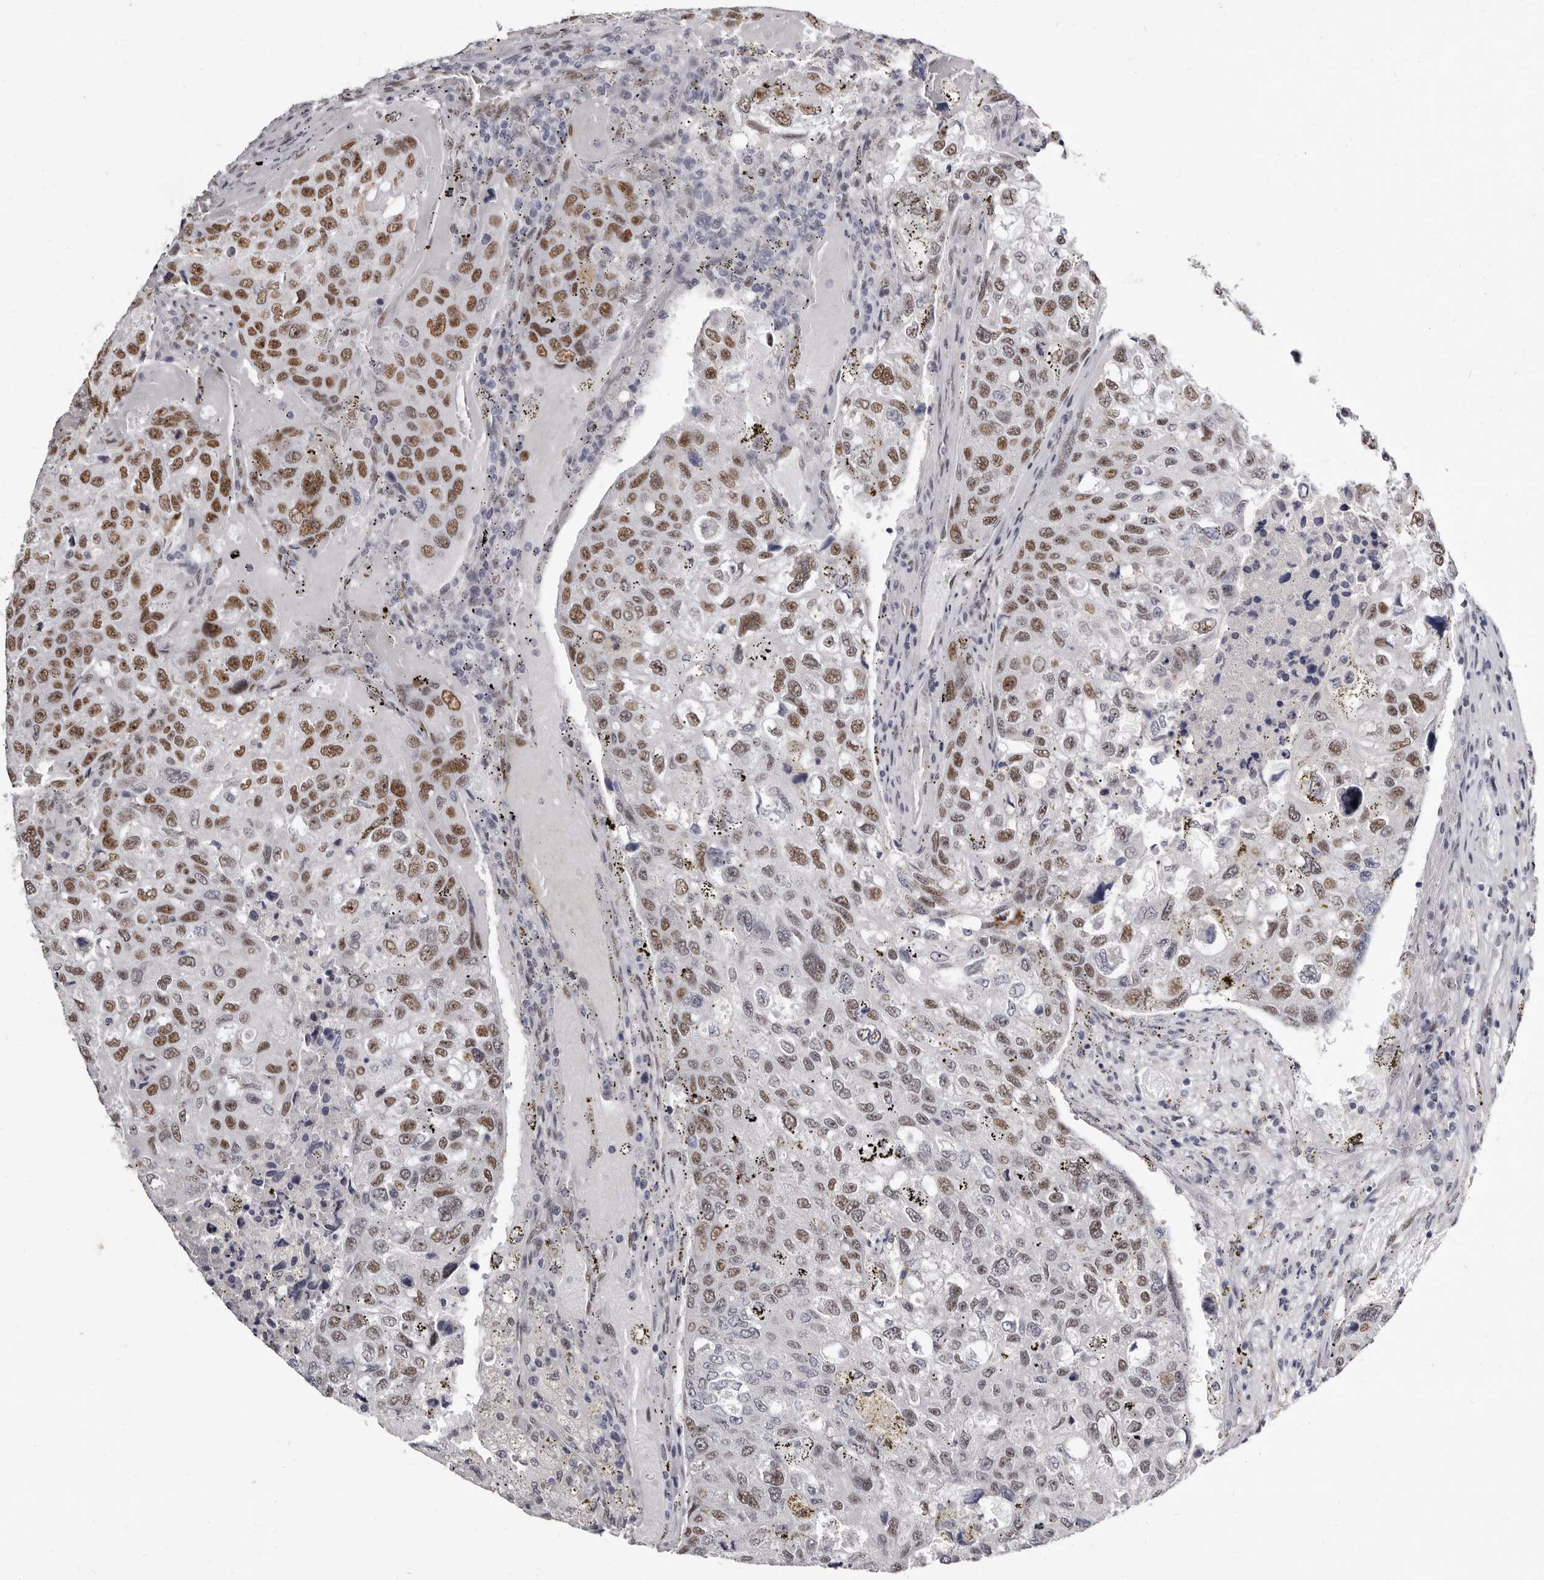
{"staining": {"intensity": "moderate", "quantity": "25%-75%", "location": "nuclear"}, "tissue": "urothelial cancer", "cell_type": "Tumor cells", "image_type": "cancer", "snomed": [{"axis": "morphology", "description": "Urothelial carcinoma, High grade"}, {"axis": "topography", "description": "Lymph node"}, {"axis": "topography", "description": "Urinary bladder"}], "caption": "Immunohistochemistry histopathology image of neoplastic tissue: human urothelial carcinoma (high-grade) stained using immunohistochemistry (IHC) displays medium levels of moderate protein expression localized specifically in the nuclear of tumor cells, appearing as a nuclear brown color.", "gene": "ZNF326", "patient": {"sex": "male", "age": 51}}